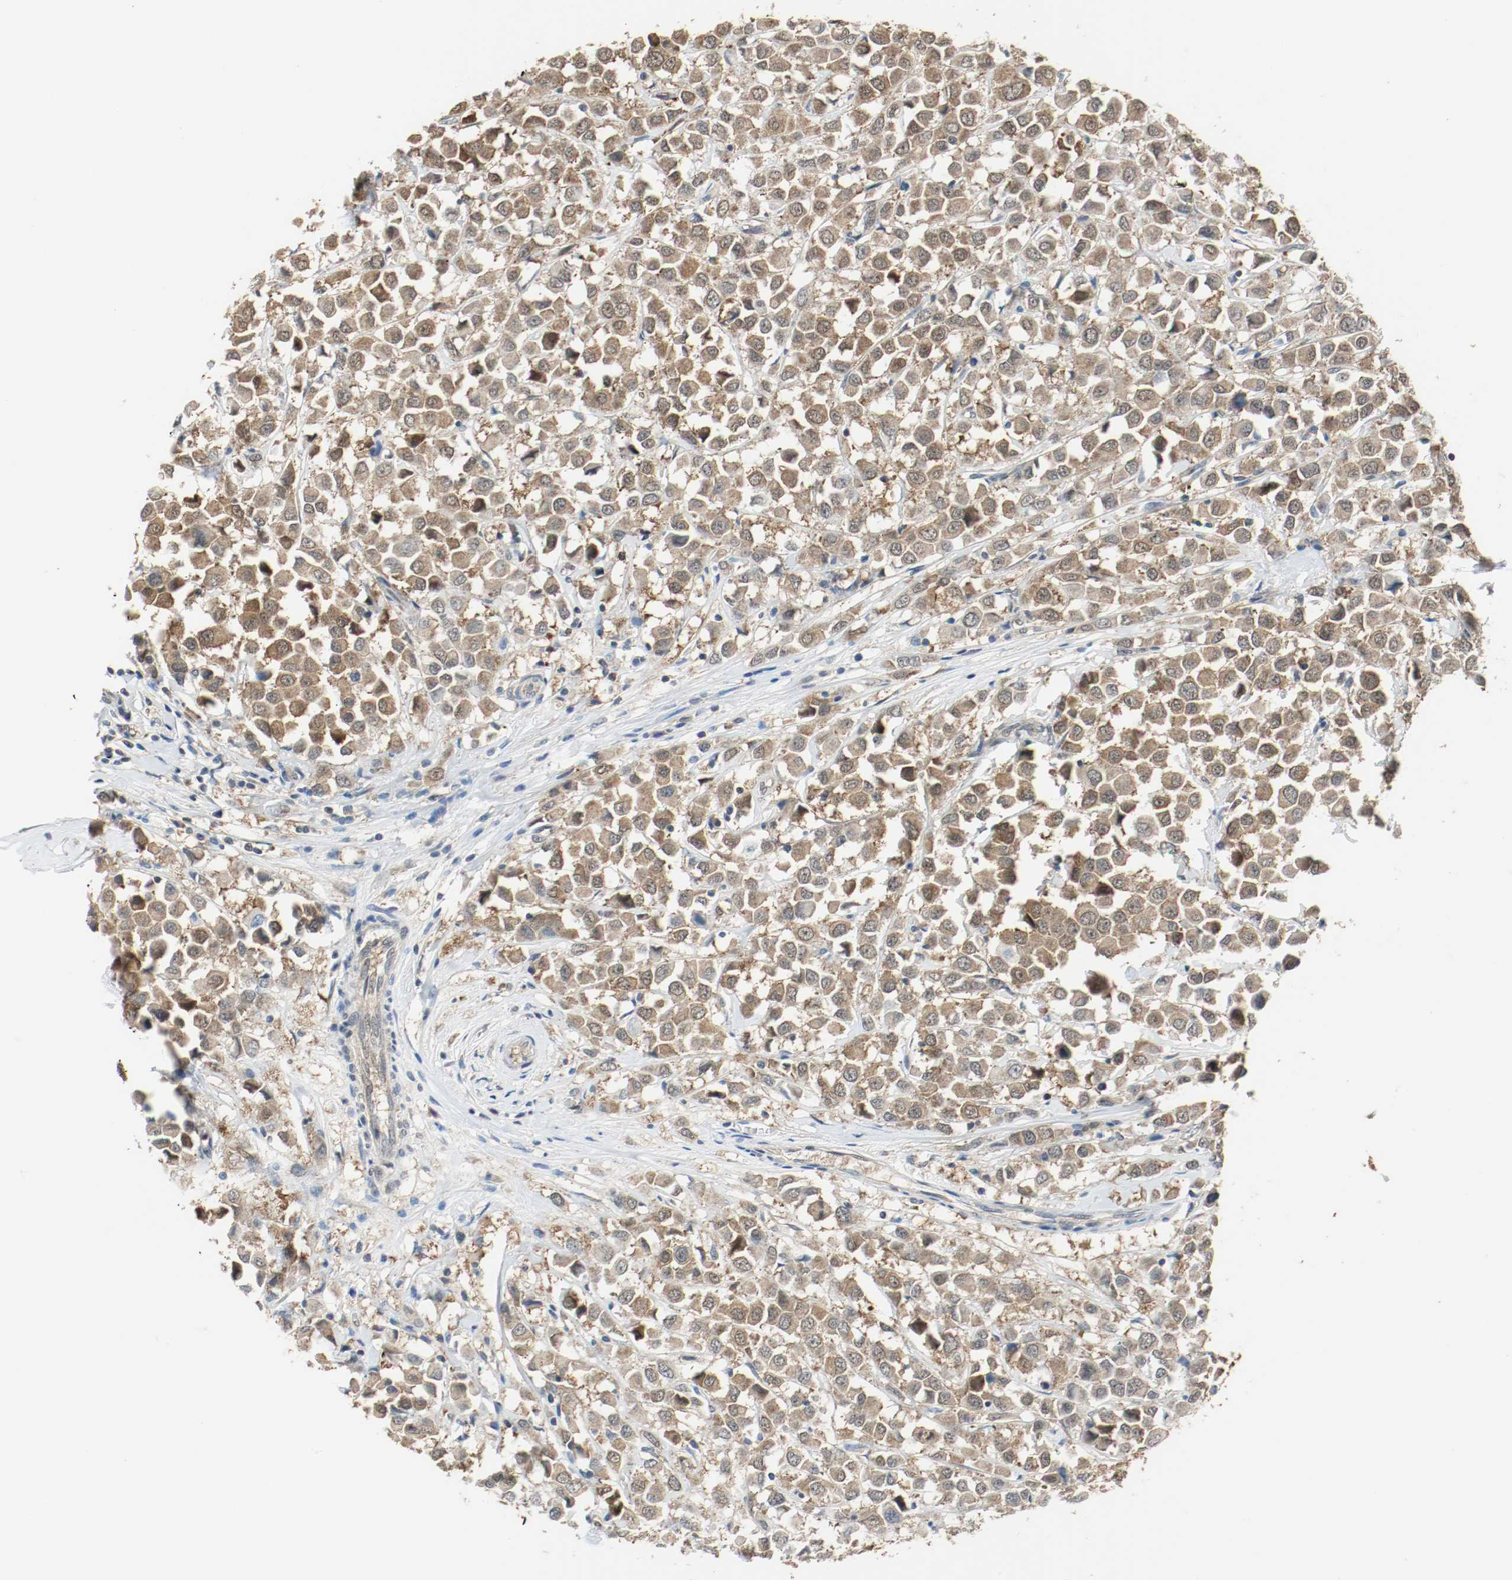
{"staining": {"intensity": "weak", "quantity": ">75%", "location": "cytoplasmic/membranous,nuclear"}, "tissue": "breast cancer", "cell_type": "Tumor cells", "image_type": "cancer", "snomed": [{"axis": "morphology", "description": "Duct carcinoma"}, {"axis": "topography", "description": "Breast"}], "caption": "A high-resolution image shows immunohistochemistry (IHC) staining of breast cancer (infiltrating ductal carcinoma), which demonstrates weak cytoplasmic/membranous and nuclear expression in approximately >75% of tumor cells.", "gene": "PPME1", "patient": {"sex": "female", "age": 61}}